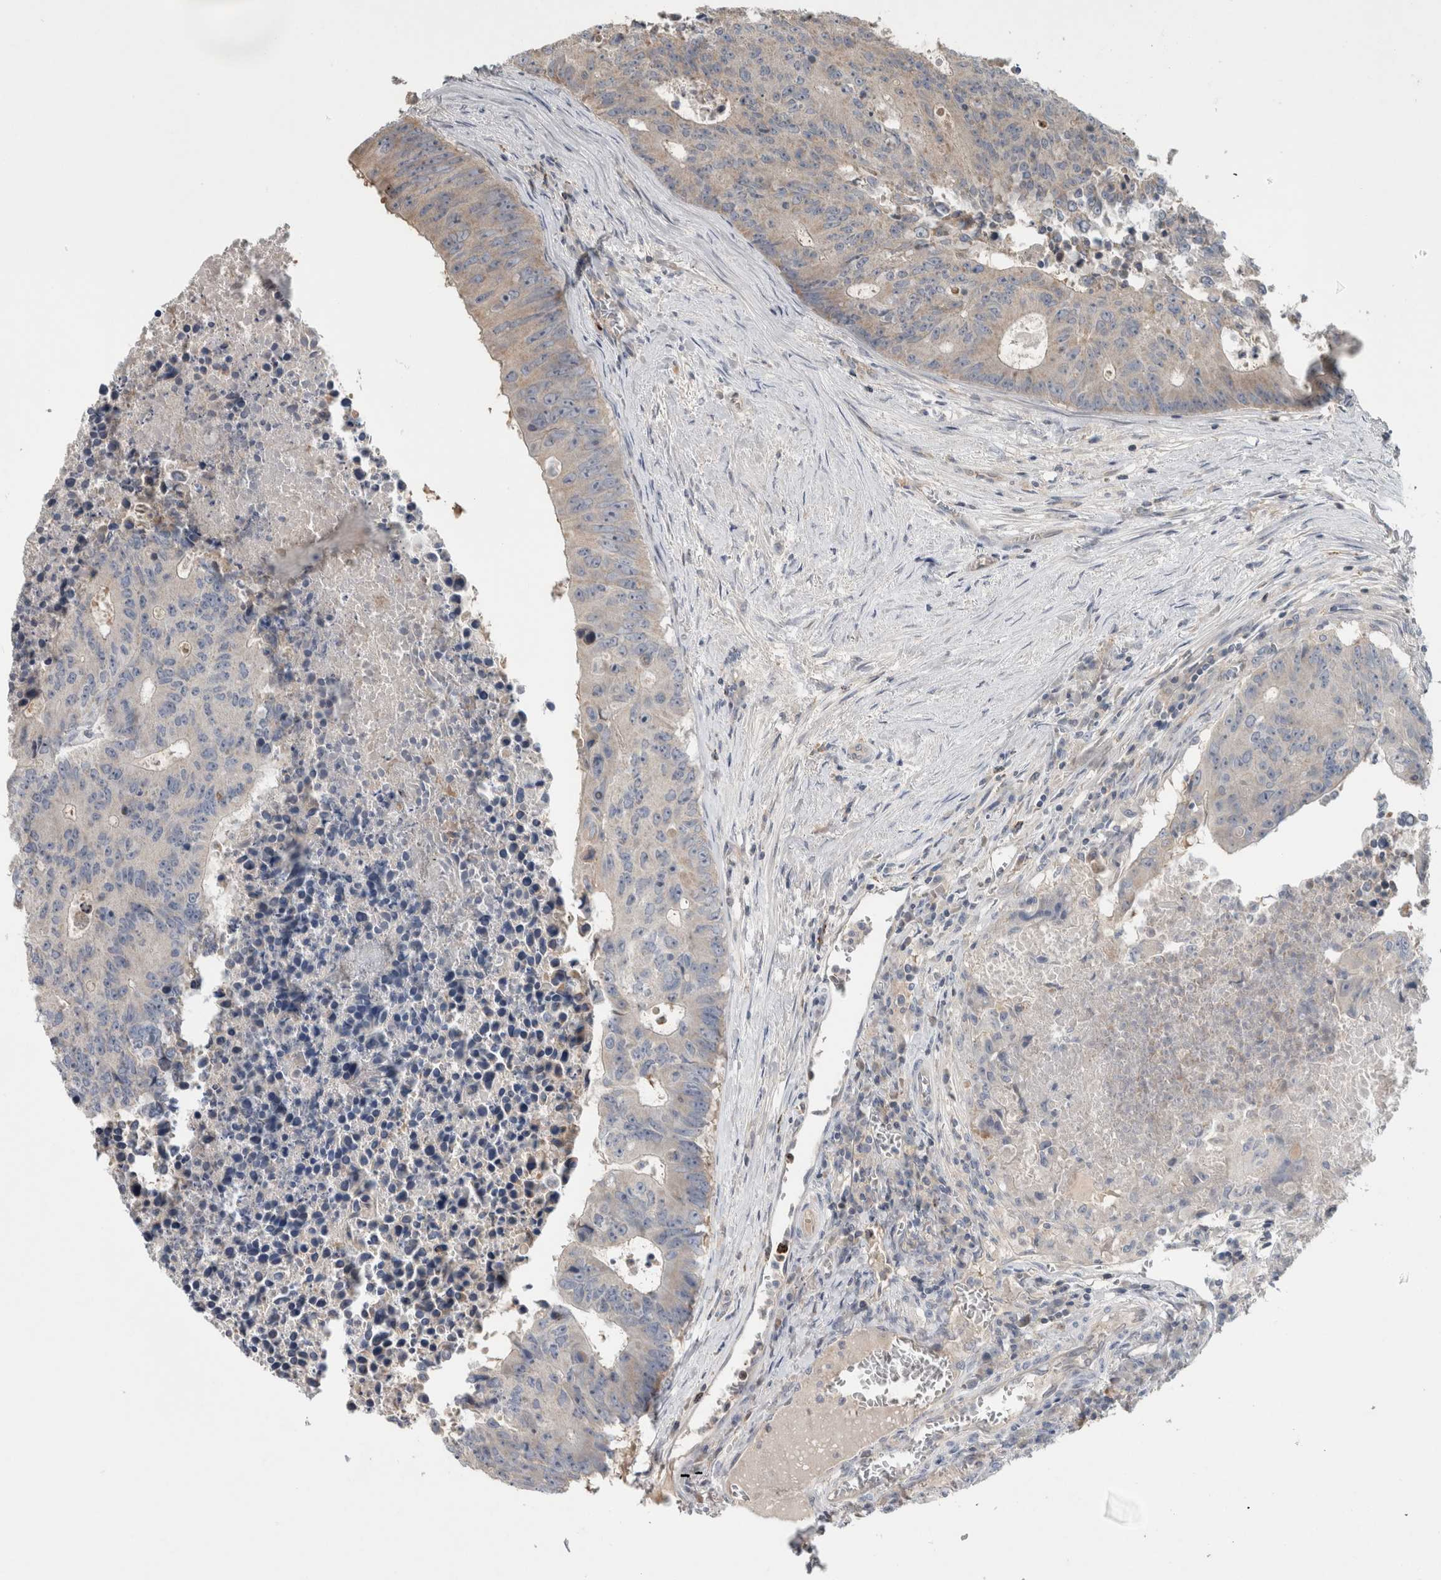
{"staining": {"intensity": "negative", "quantity": "none", "location": "none"}, "tissue": "colorectal cancer", "cell_type": "Tumor cells", "image_type": "cancer", "snomed": [{"axis": "morphology", "description": "Adenocarcinoma, NOS"}, {"axis": "topography", "description": "Colon"}], "caption": "Immunohistochemical staining of colorectal adenocarcinoma exhibits no significant expression in tumor cells.", "gene": "TARBP1", "patient": {"sex": "male", "age": 87}}